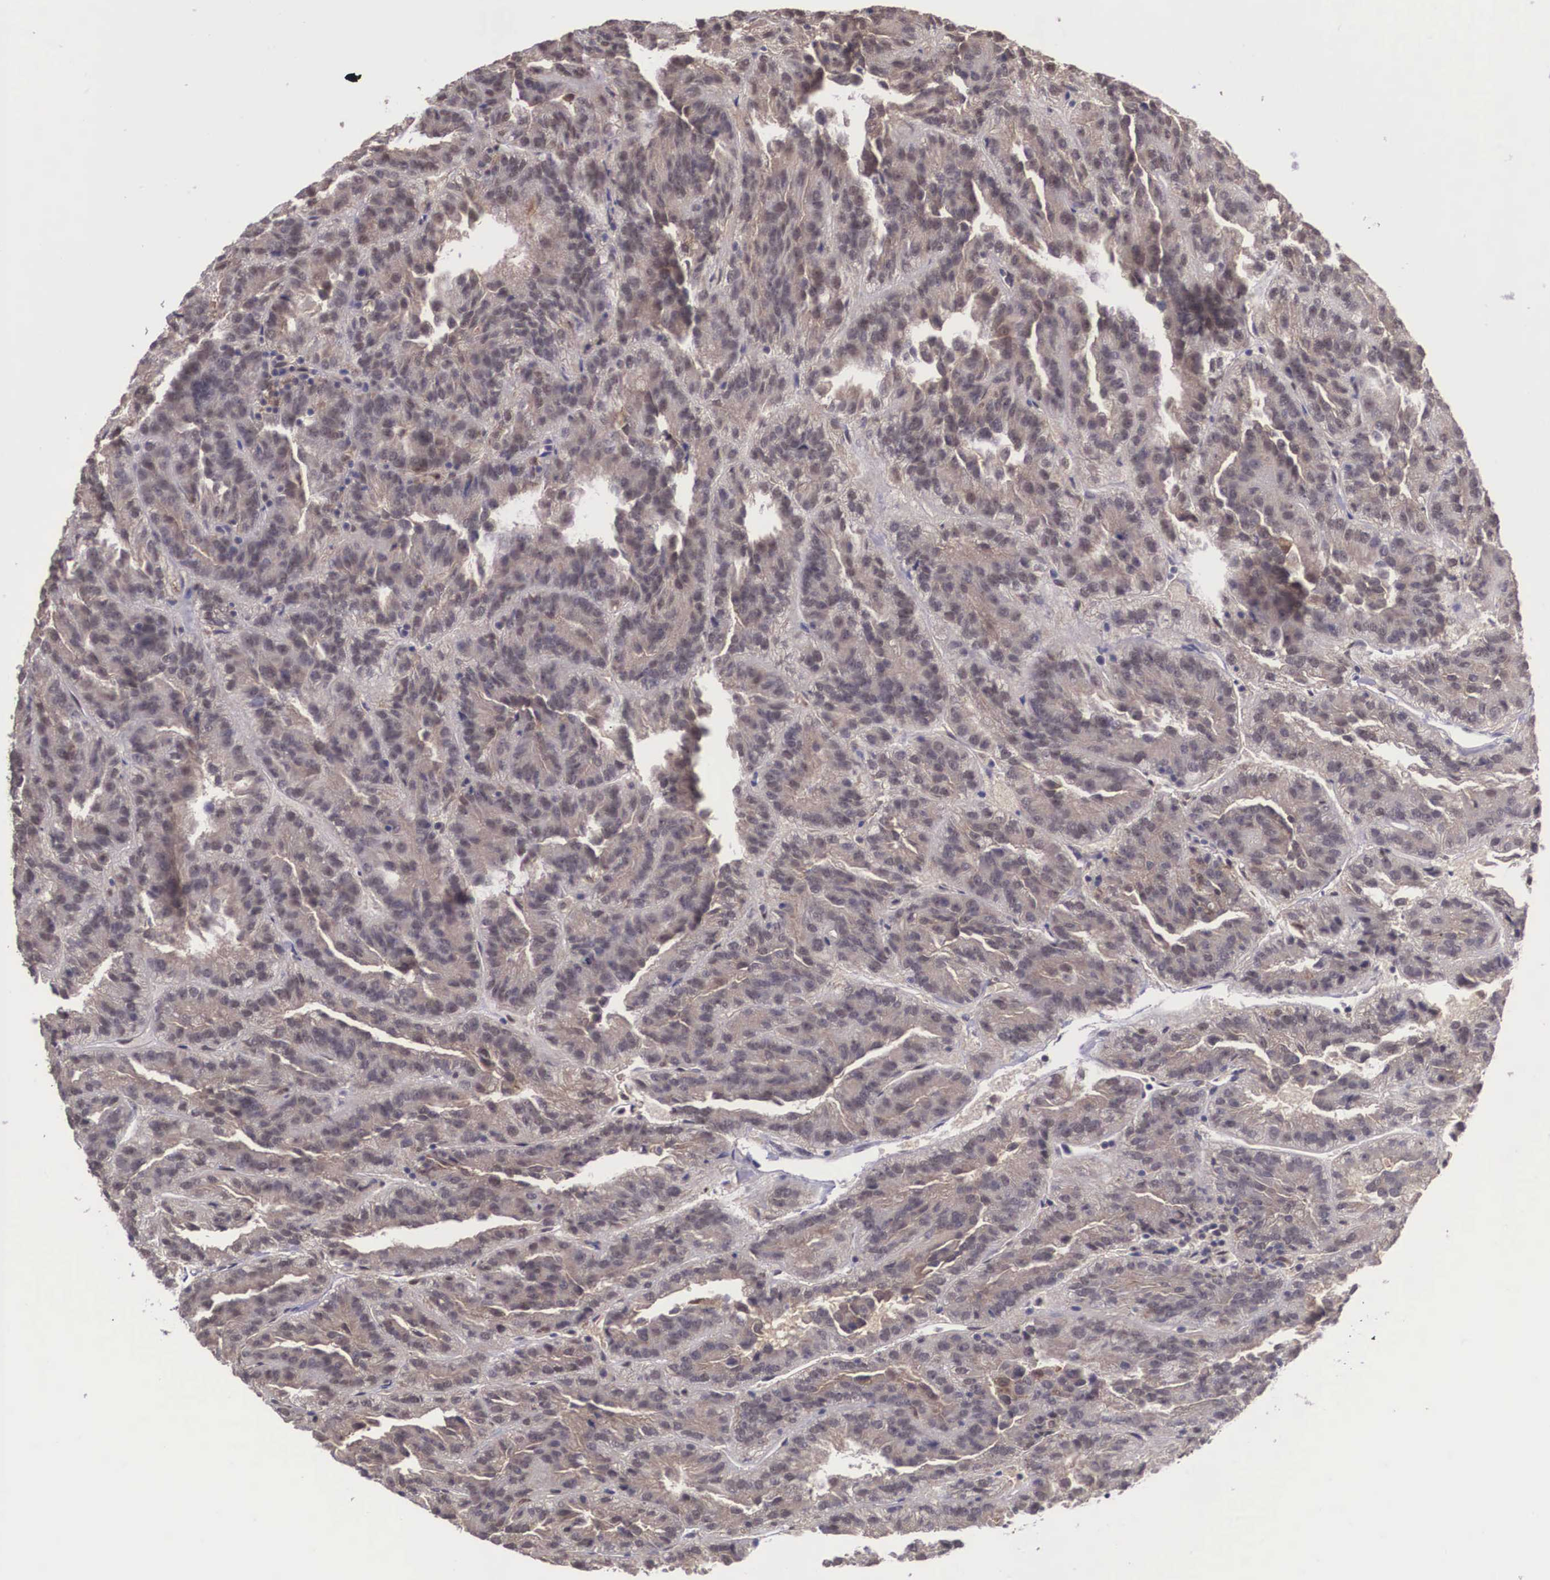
{"staining": {"intensity": "moderate", "quantity": ">75%", "location": "cytoplasmic/membranous"}, "tissue": "renal cancer", "cell_type": "Tumor cells", "image_type": "cancer", "snomed": [{"axis": "morphology", "description": "Adenocarcinoma, NOS"}, {"axis": "topography", "description": "Kidney"}], "caption": "Approximately >75% of tumor cells in human adenocarcinoma (renal) display moderate cytoplasmic/membranous protein positivity as visualized by brown immunohistochemical staining.", "gene": "VASH1", "patient": {"sex": "male", "age": 46}}